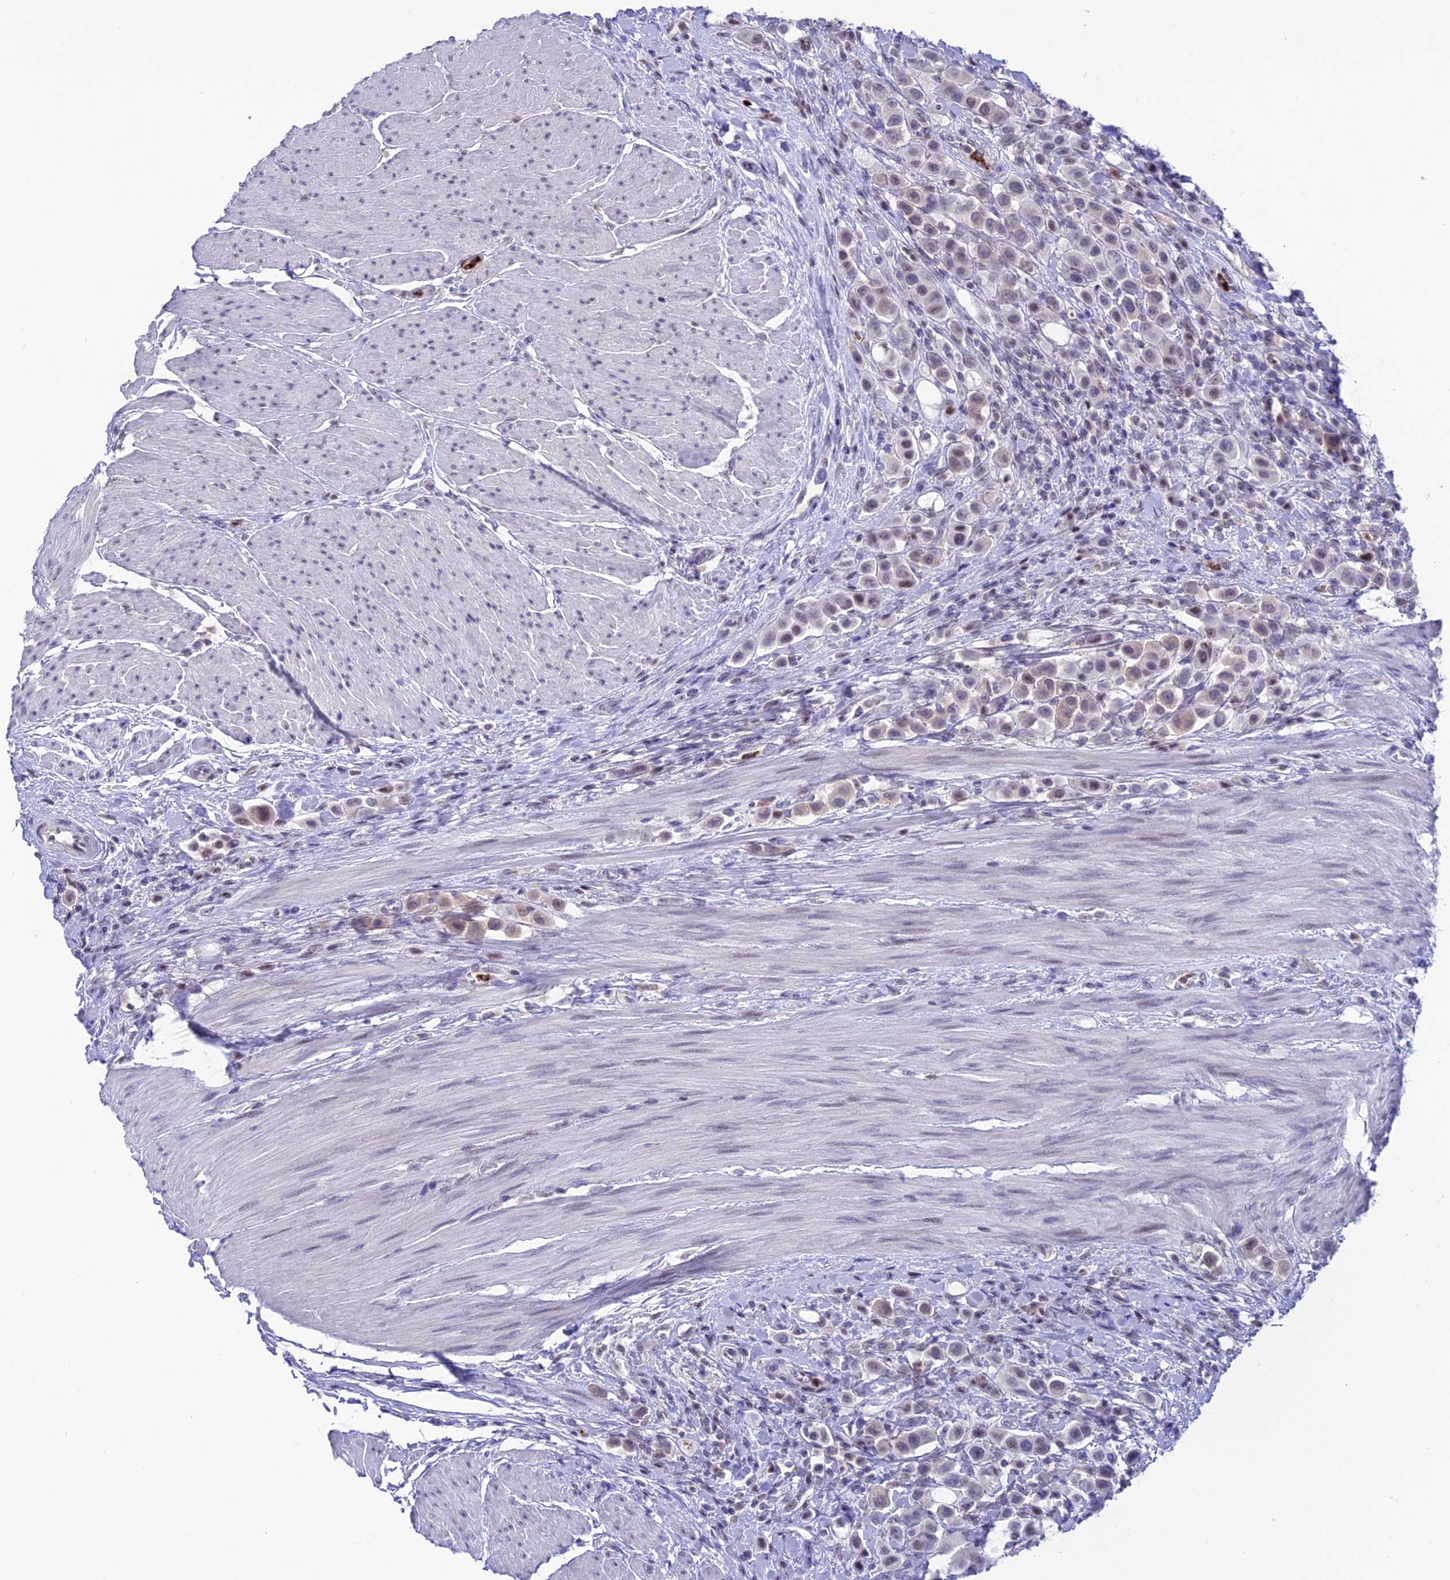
{"staining": {"intensity": "weak", "quantity": "25%-75%", "location": "nuclear"}, "tissue": "urothelial cancer", "cell_type": "Tumor cells", "image_type": "cancer", "snomed": [{"axis": "morphology", "description": "Urothelial carcinoma, High grade"}, {"axis": "topography", "description": "Urinary bladder"}], "caption": "This is an image of immunohistochemistry (IHC) staining of urothelial carcinoma (high-grade), which shows weak staining in the nuclear of tumor cells.", "gene": "MFSD2B", "patient": {"sex": "male", "age": 50}}